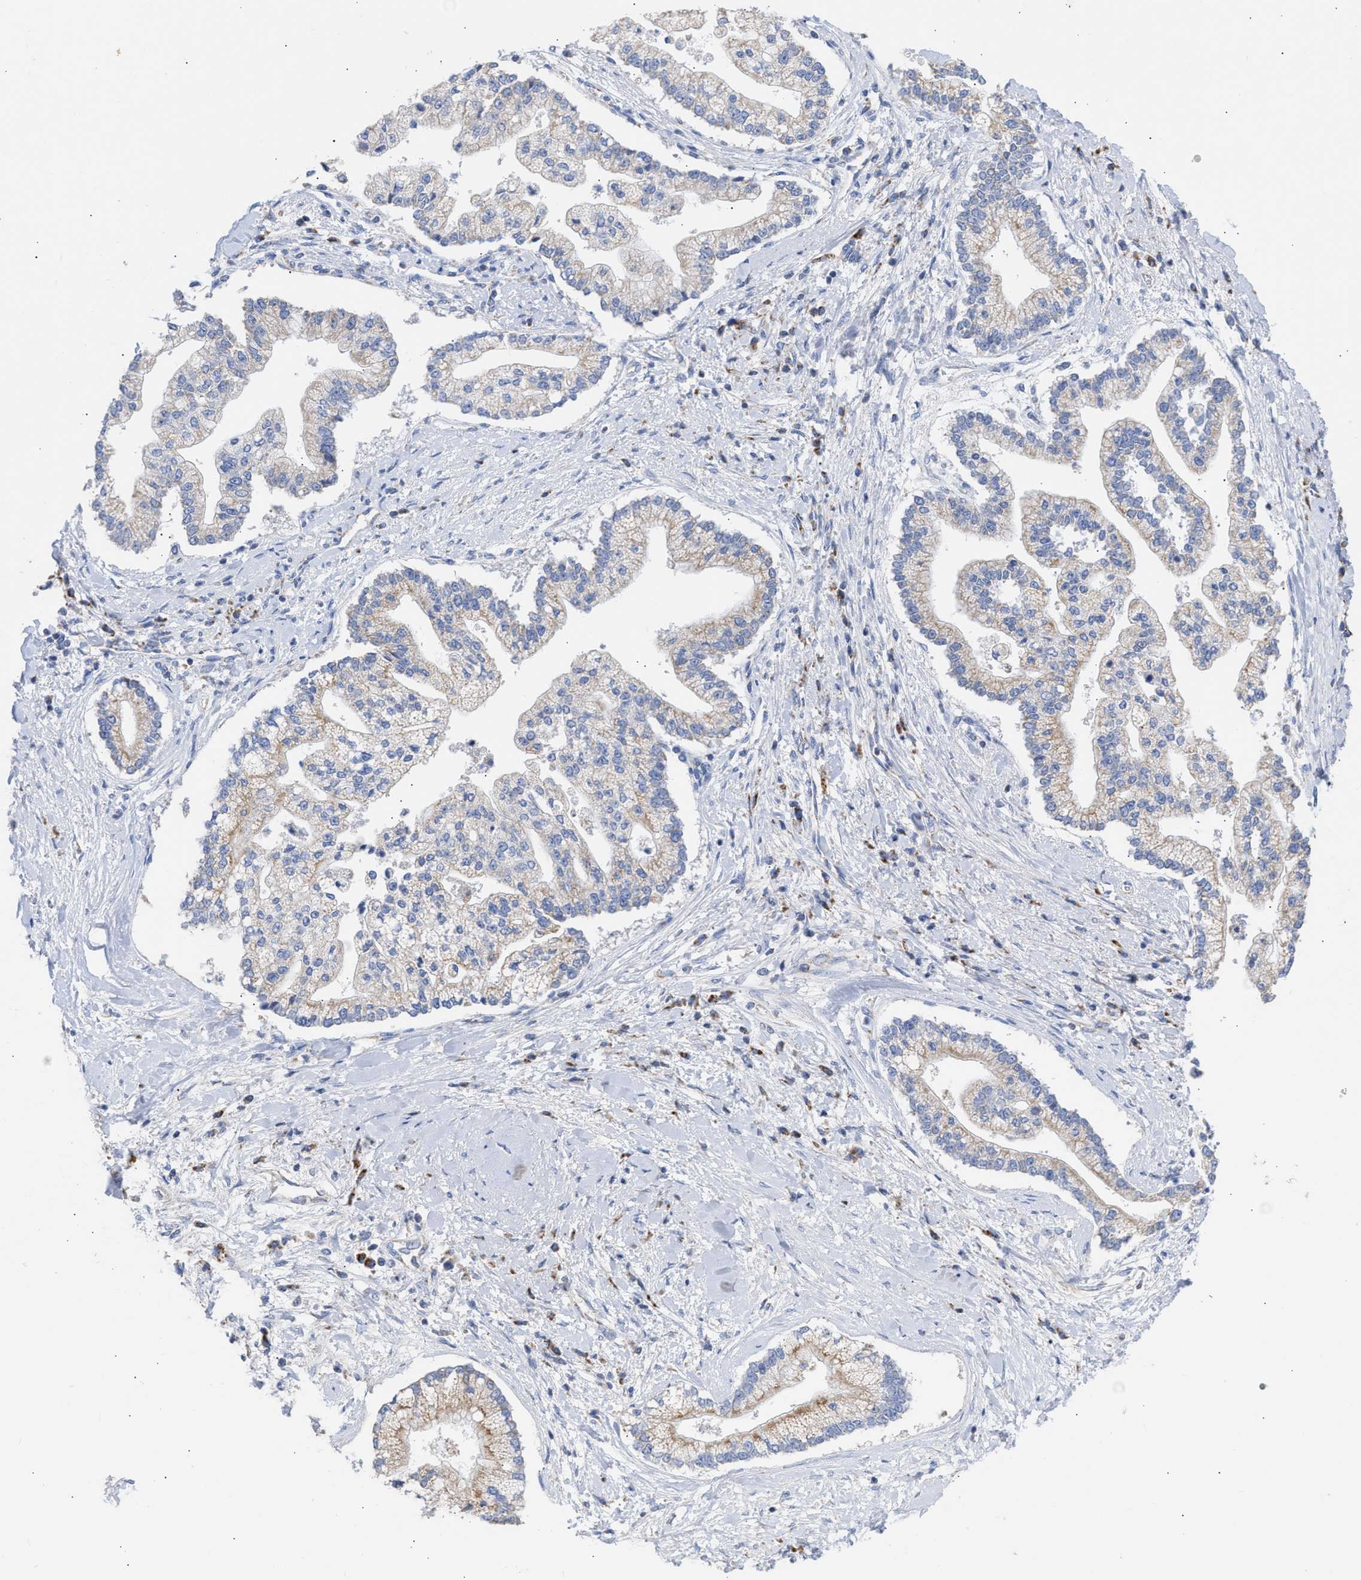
{"staining": {"intensity": "weak", "quantity": ">75%", "location": "cytoplasmic/membranous"}, "tissue": "liver cancer", "cell_type": "Tumor cells", "image_type": "cancer", "snomed": [{"axis": "morphology", "description": "Cholangiocarcinoma"}, {"axis": "topography", "description": "Liver"}], "caption": "Human cholangiocarcinoma (liver) stained for a protein (brown) reveals weak cytoplasmic/membranous positive expression in approximately >75% of tumor cells.", "gene": "ACOT13", "patient": {"sex": "male", "age": 50}}